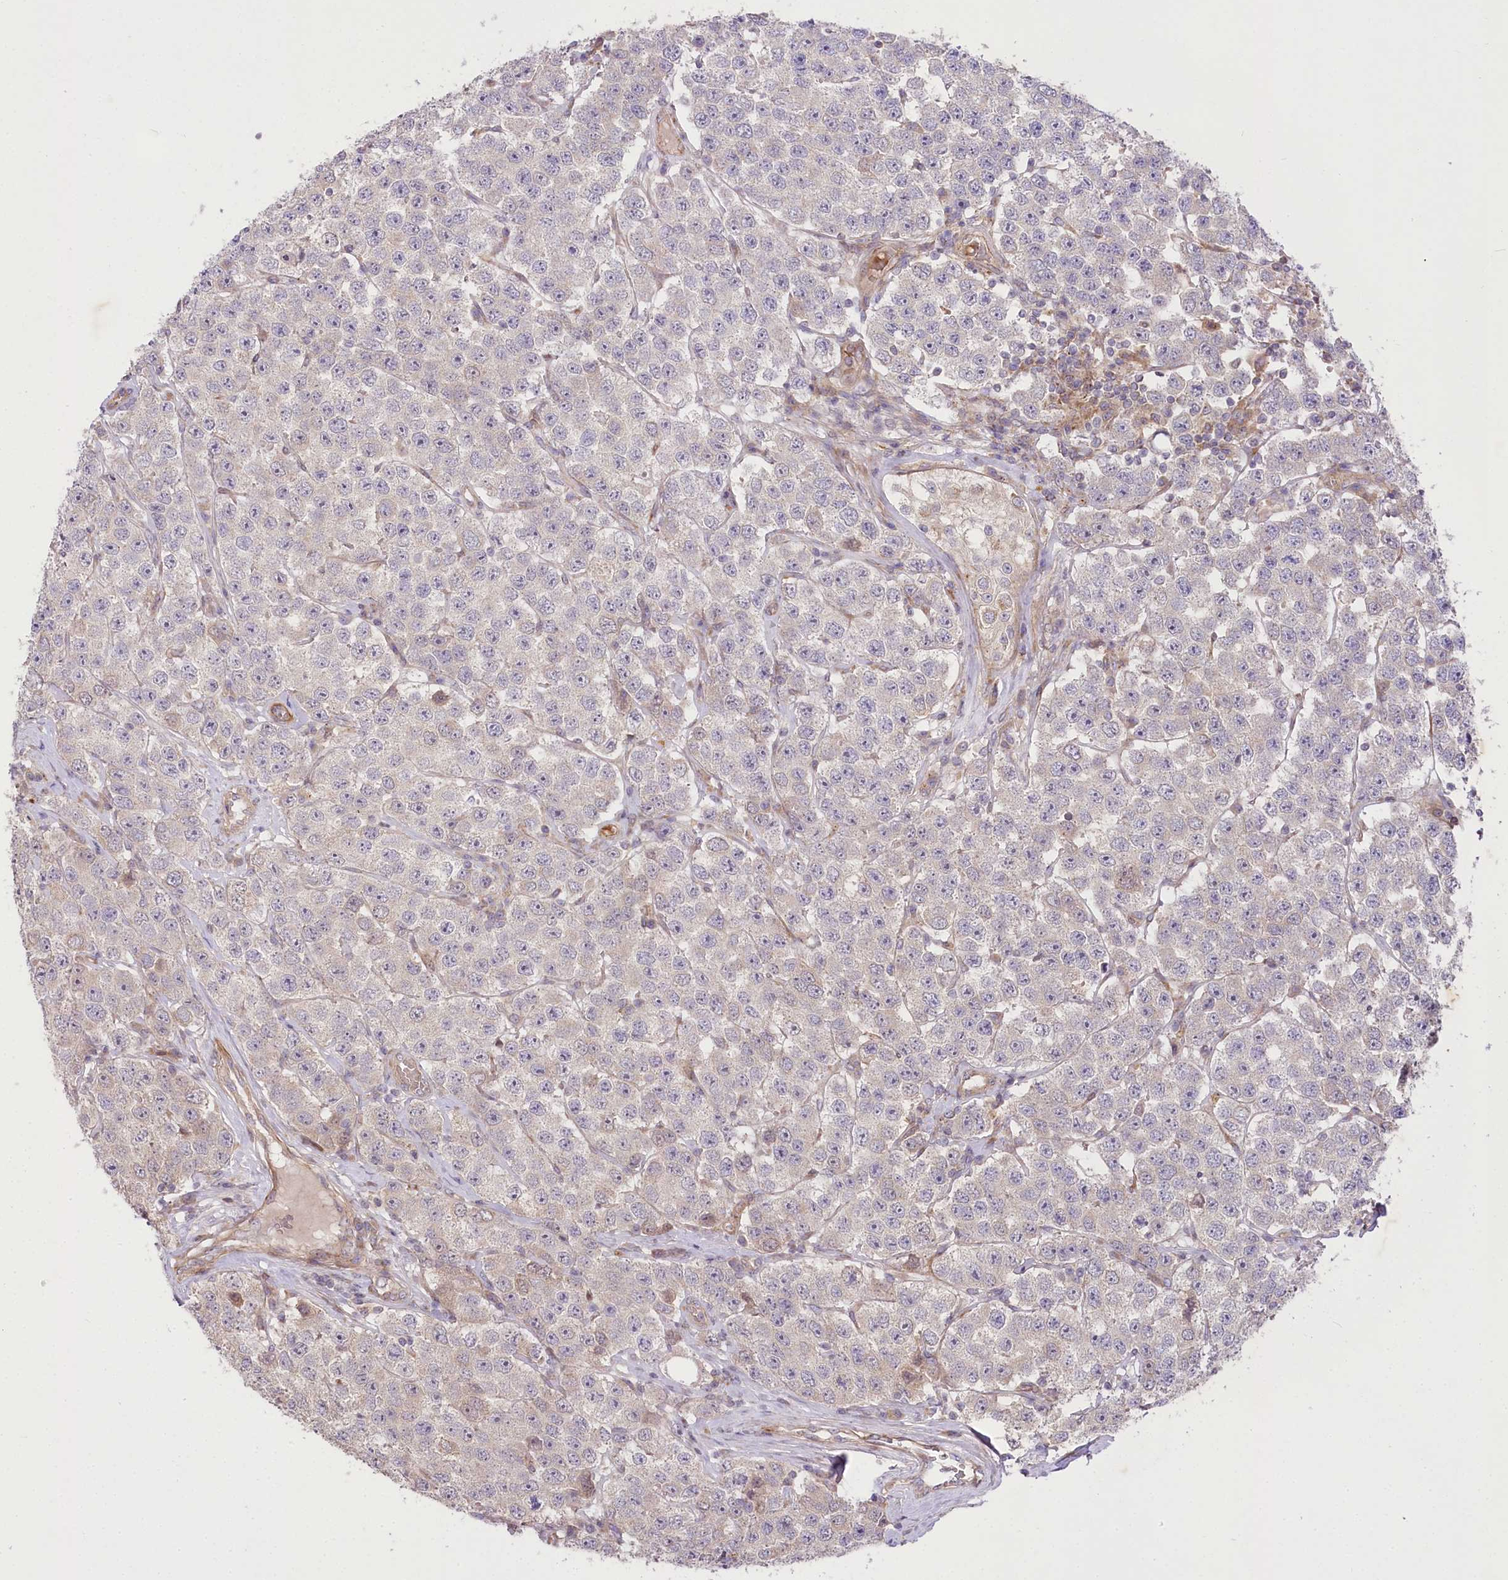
{"staining": {"intensity": "negative", "quantity": "none", "location": "none"}, "tissue": "testis cancer", "cell_type": "Tumor cells", "image_type": "cancer", "snomed": [{"axis": "morphology", "description": "Seminoma, NOS"}, {"axis": "topography", "description": "Testis"}], "caption": "Micrograph shows no significant protein positivity in tumor cells of testis seminoma. (DAB immunohistochemistry visualized using brightfield microscopy, high magnification).", "gene": "TRUB1", "patient": {"sex": "male", "age": 28}}